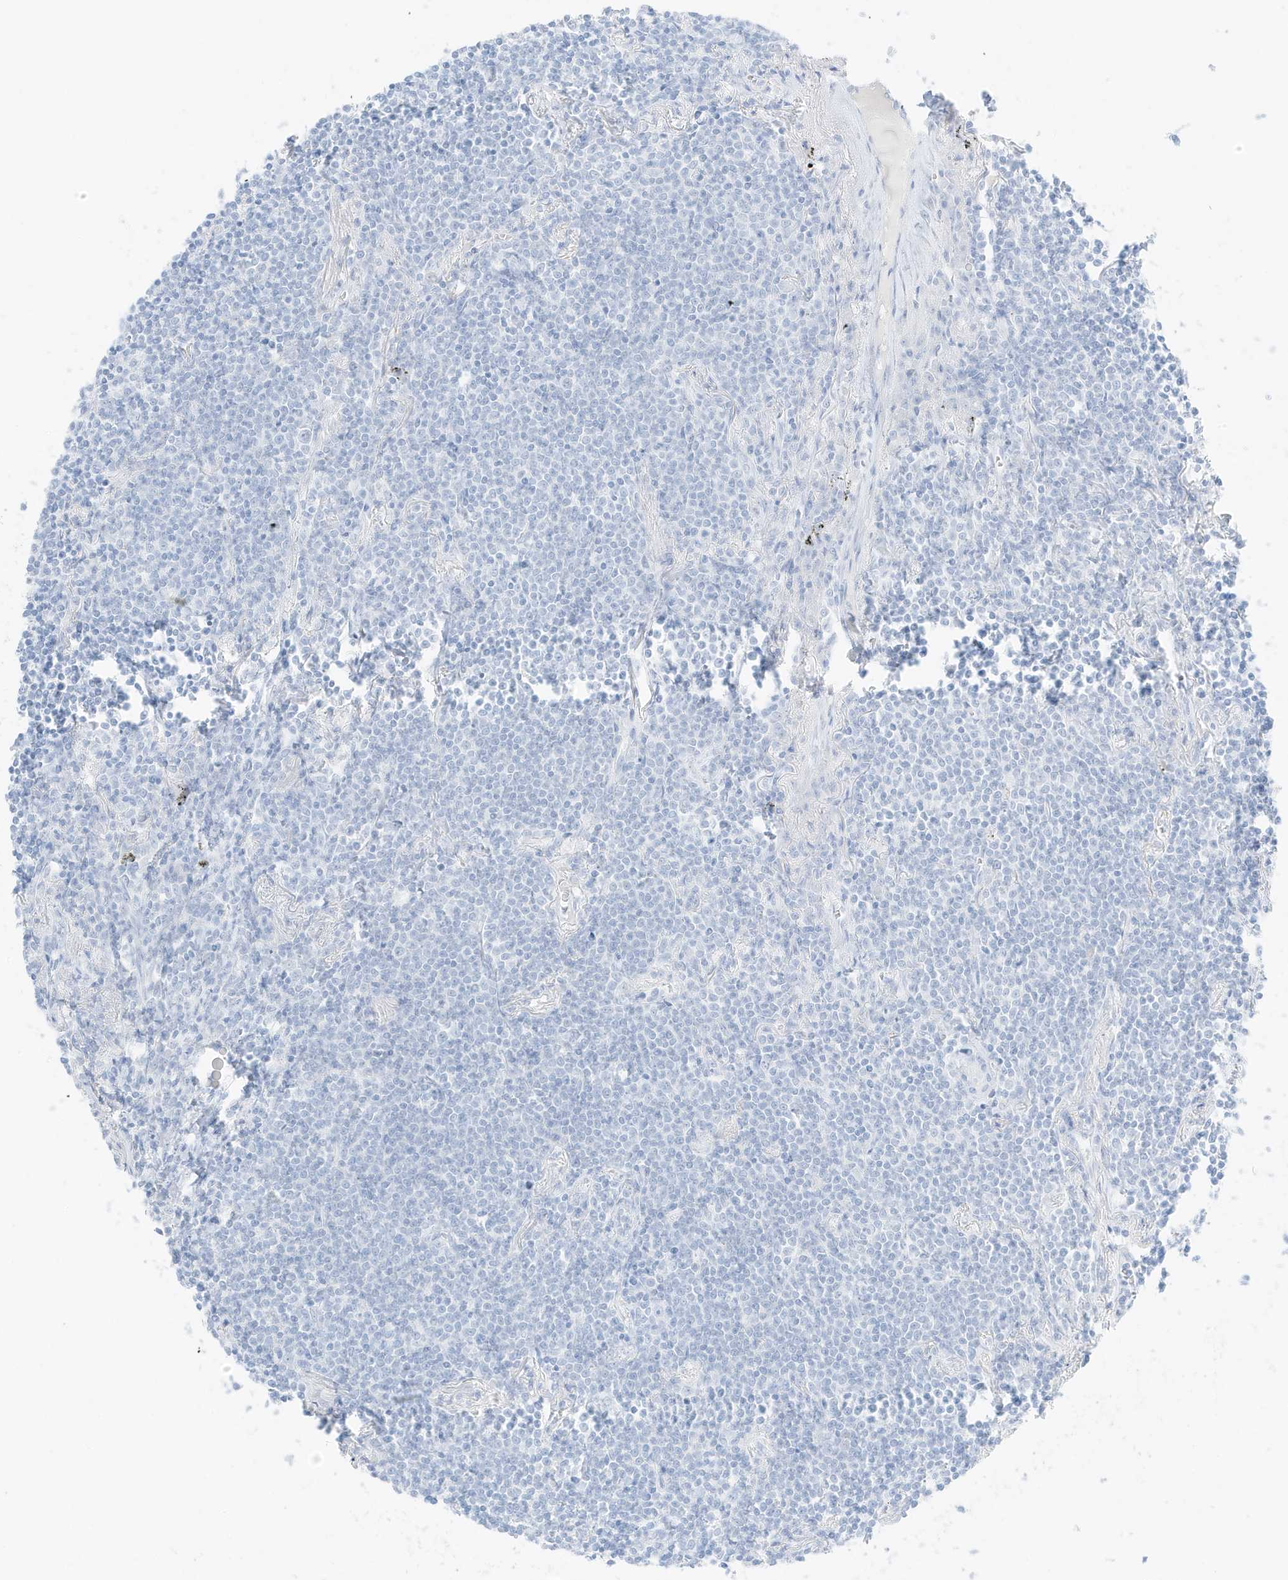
{"staining": {"intensity": "negative", "quantity": "none", "location": "none"}, "tissue": "lymphoma", "cell_type": "Tumor cells", "image_type": "cancer", "snomed": [{"axis": "morphology", "description": "Malignant lymphoma, non-Hodgkin's type, Low grade"}, {"axis": "topography", "description": "Lung"}], "caption": "This image is of low-grade malignant lymphoma, non-Hodgkin's type stained with immunohistochemistry (IHC) to label a protein in brown with the nuclei are counter-stained blue. There is no staining in tumor cells.", "gene": "SLC22A13", "patient": {"sex": "female", "age": 71}}